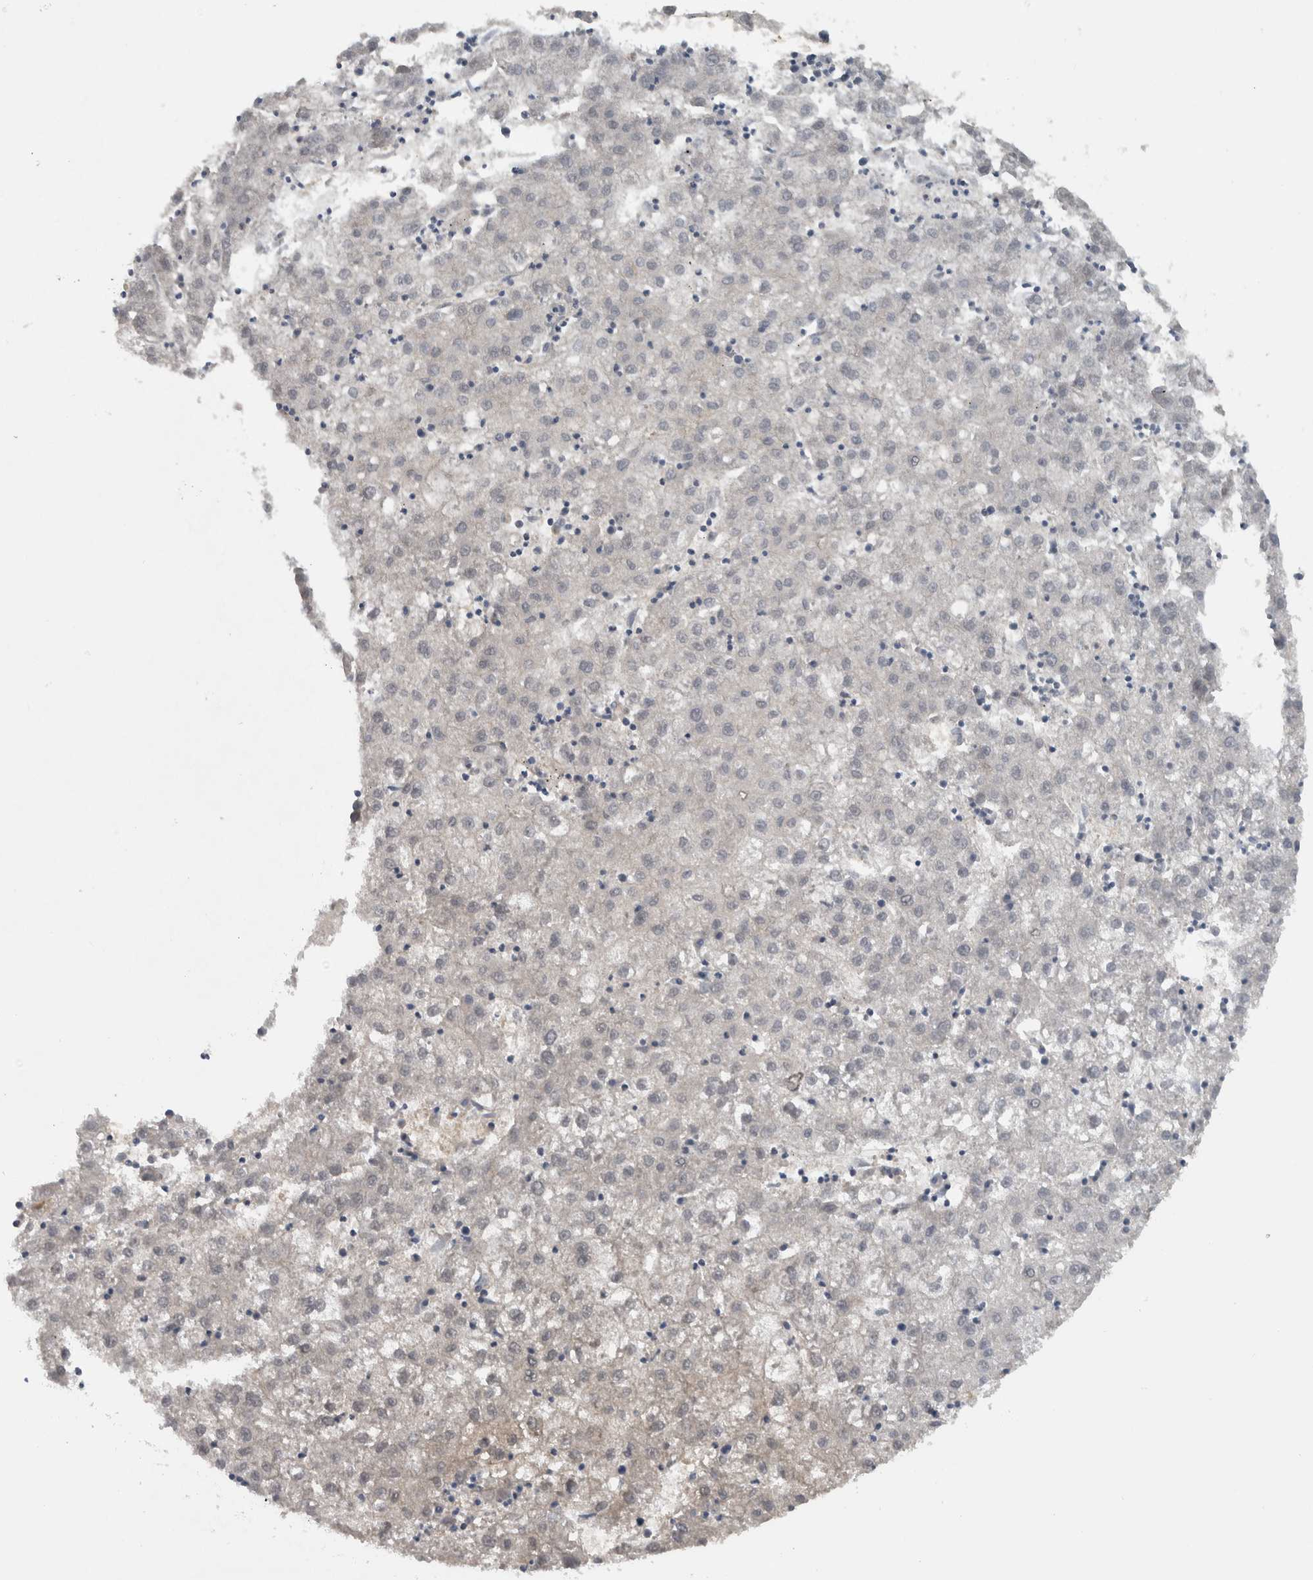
{"staining": {"intensity": "negative", "quantity": "none", "location": "none"}, "tissue": "liver cancer", "cell_type": "Tumor cells", "image_type": "cancer", "snomed": [{"axis": "morphology", "description": "Carcinoma, Hepatocellular, NOS"}, {"axis": "topography", "description": "Liver"}], "caption": "This is a histopathology image of IHC staining of liver cancer, which shows no positivity in tumor cells.", "gene": "NAPRT", "patient": {"sex": "male", "age": 72}}